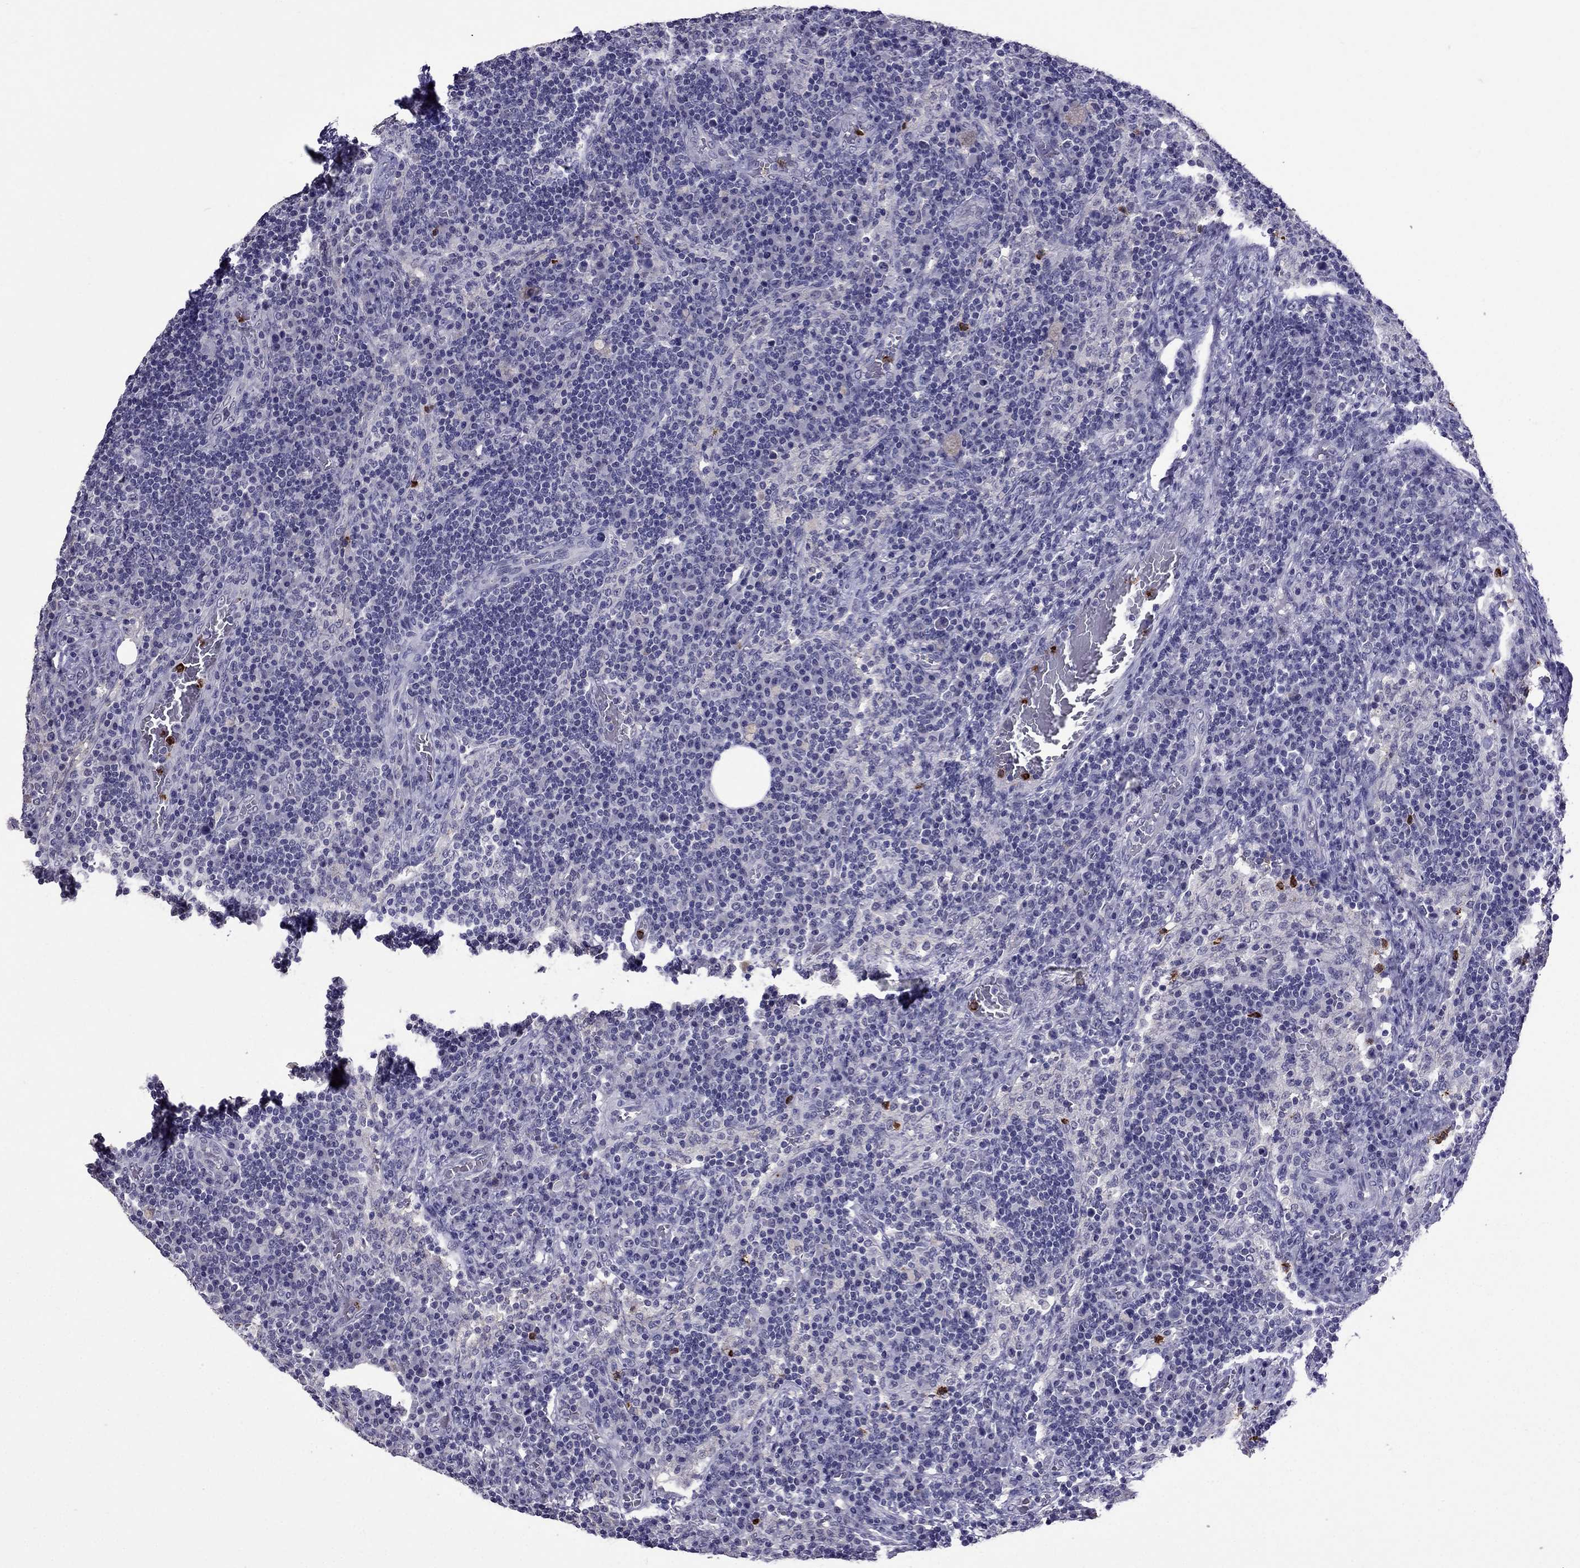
{"staining": {"intensity": "negative", "quantity": "none", "location": "none"}, "tissue": "lymph node", "cell_type": "Germinal center cells", "image_type": "normal", "snomed": [{"axis": "morphology", "description": "Normal tissue, NOS"}, {"axis": "topography", "description": "Lymph node"}], "caption": "The photomicrograph exhibits no staining of germinal center cells in normal lymph node.", "gene": "OLFM4", "patient": {"sex": "male", "age": 63}}